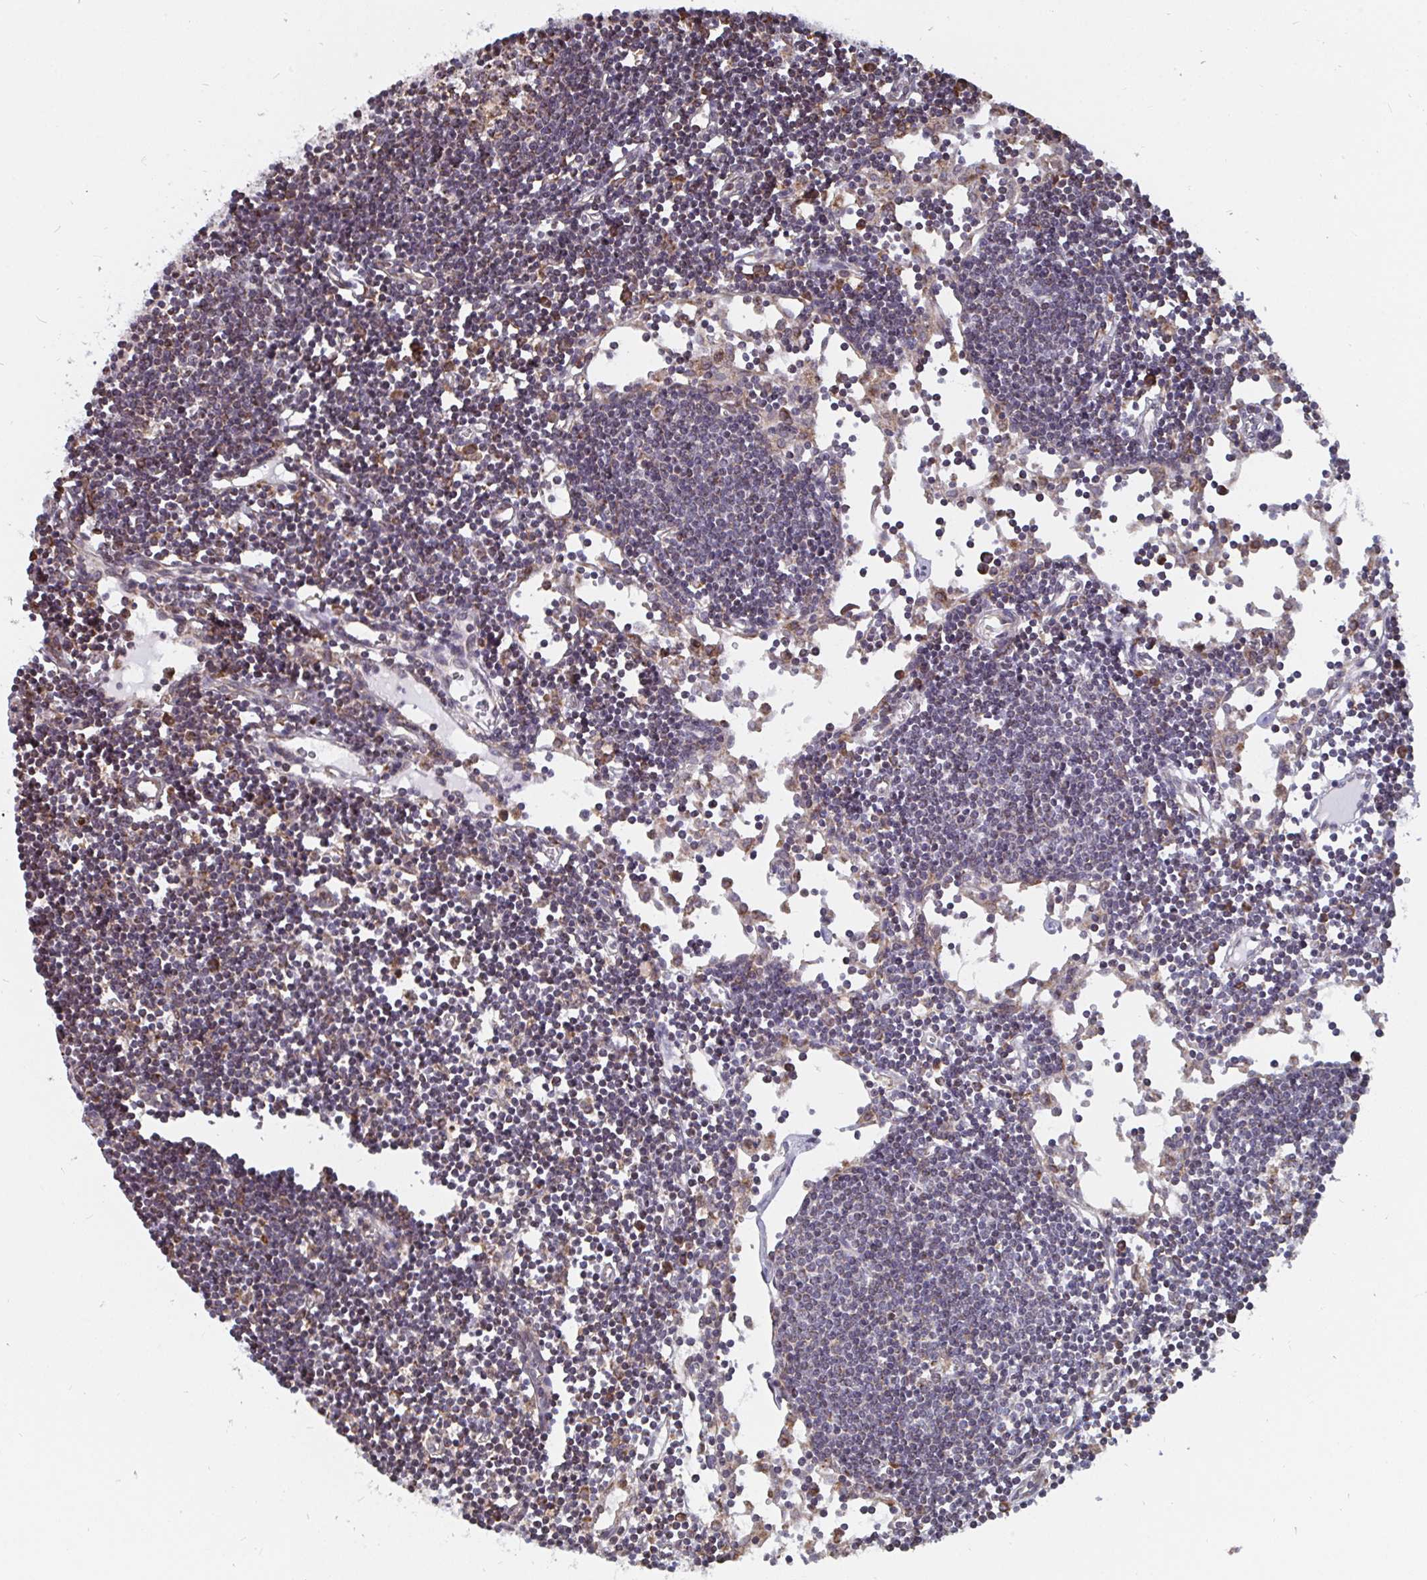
{"staining": {"intensity": "moderate", "quantity": "25%-75%", "location": "cytoplasmic/membranous"}, "tissue": "lymph node", "cell_type": "Germinal center cells", "image_type": "normal", "snomed": [{"axis": "morphology", "description": "Normal tissue, NOS"}, {"axis": "topography", "description": "Lymph node"}], "caption": "The micrograph exhibits immunohistochemical staining of normal lymph node. There is moderate cytoplasmic/membranous positivity is identified in approximately 25%-75% of germinal center cells. (Brightfield microscopy of DAB IHC at high magnification).", "gene": "ELAVL1", "patient": {"sex": "female", "age": 65}}